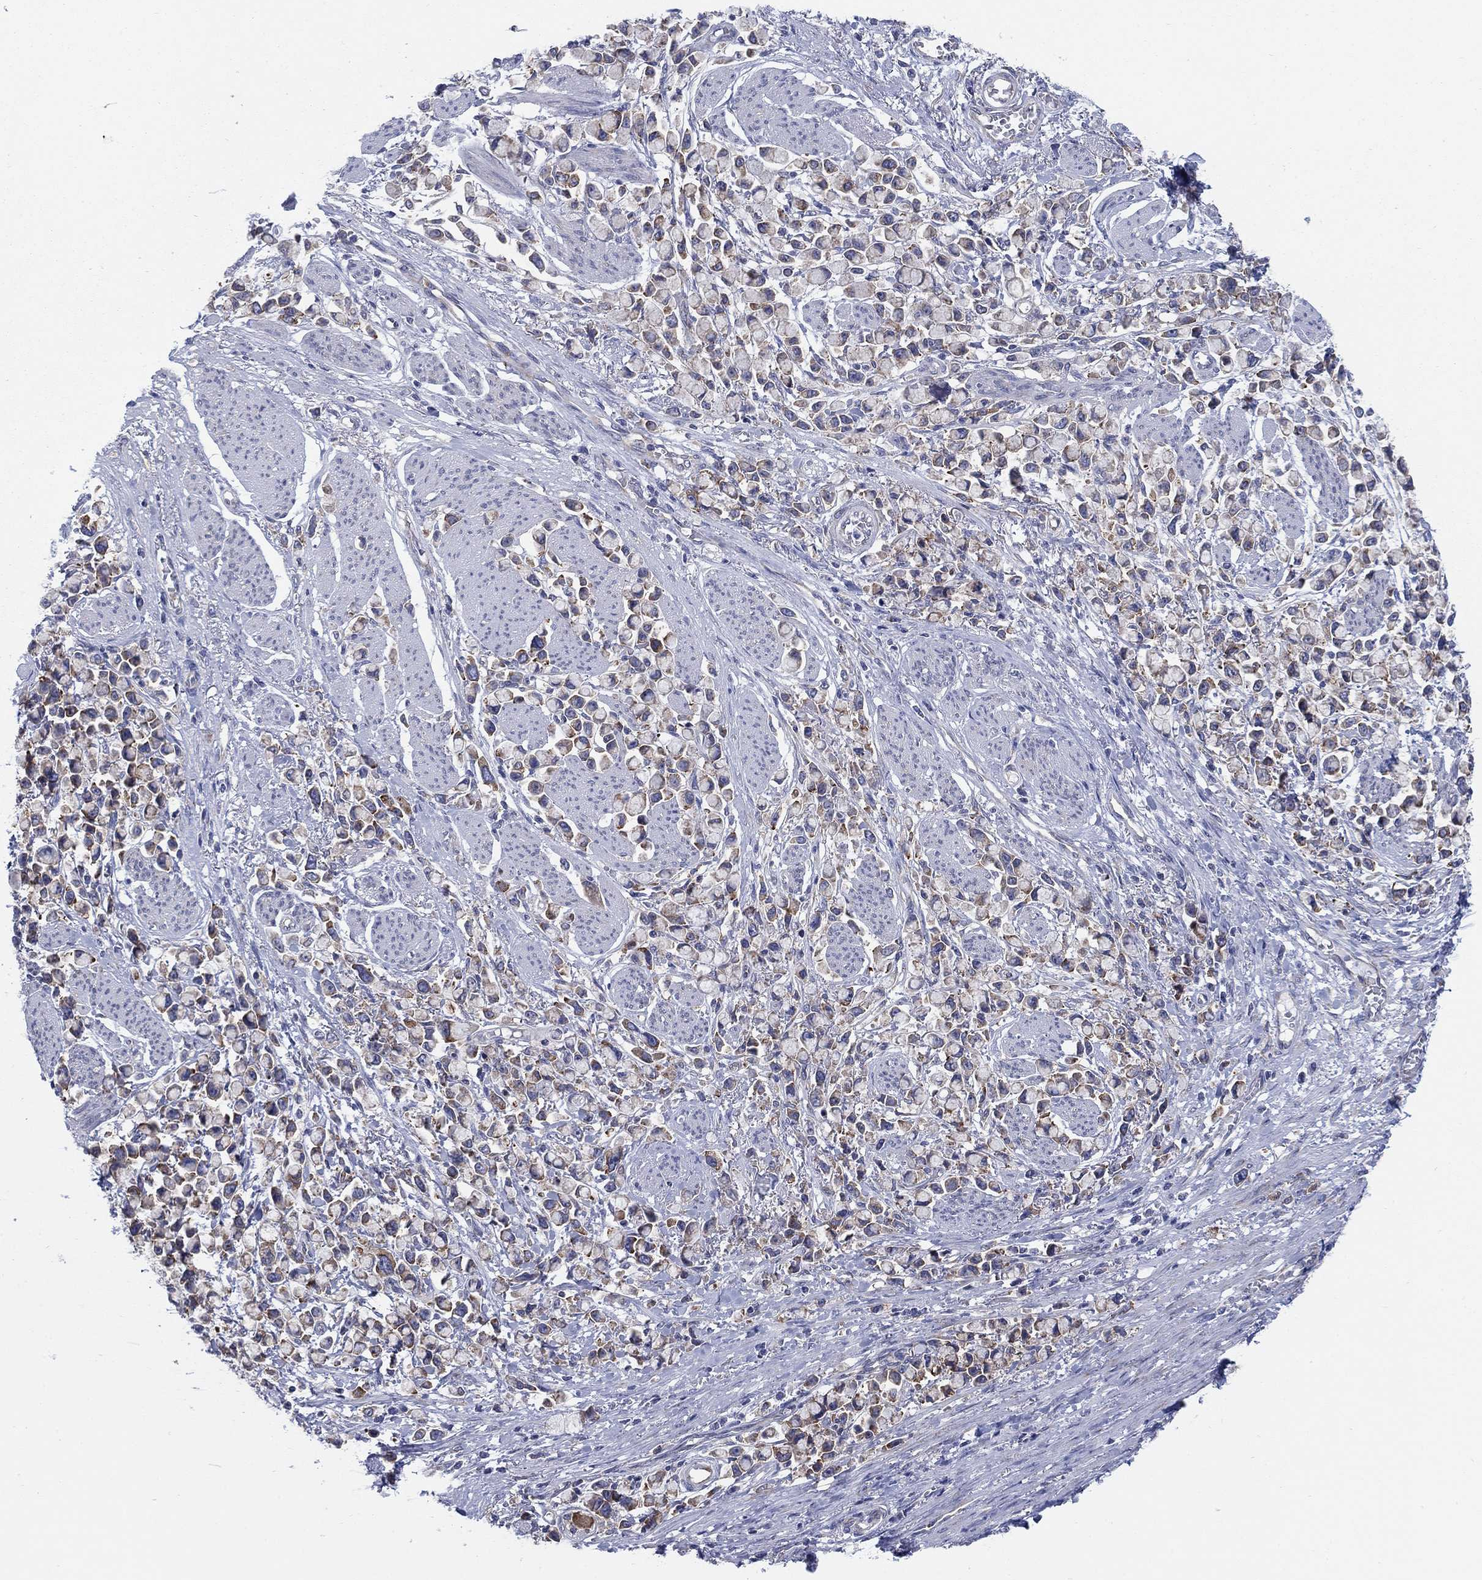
{"staining": {"intensity": "strong", "quantity": "25%-75%", "location": "cytoplasmic/membranous"}, "tissue": "stomach cancer", "cell_type": "Tumor cells", "image_type": "cancer", "snomed": [{"axis": "morphology", "description": "Adenocarcinoma, NOS"}, {"axis": "topography", "description": "Stomach"}], "caption": "Immunohistochemistry (IHC) micrograph of human stomach adenocarcinoma stained for a protein (brown), which demonstrates high levels of strong cytoplasmic/membranous positivity in about 25%-75% of tumor cells.", "gene": "TMEM59", "patient": {"sex": "female", "age": 81}}